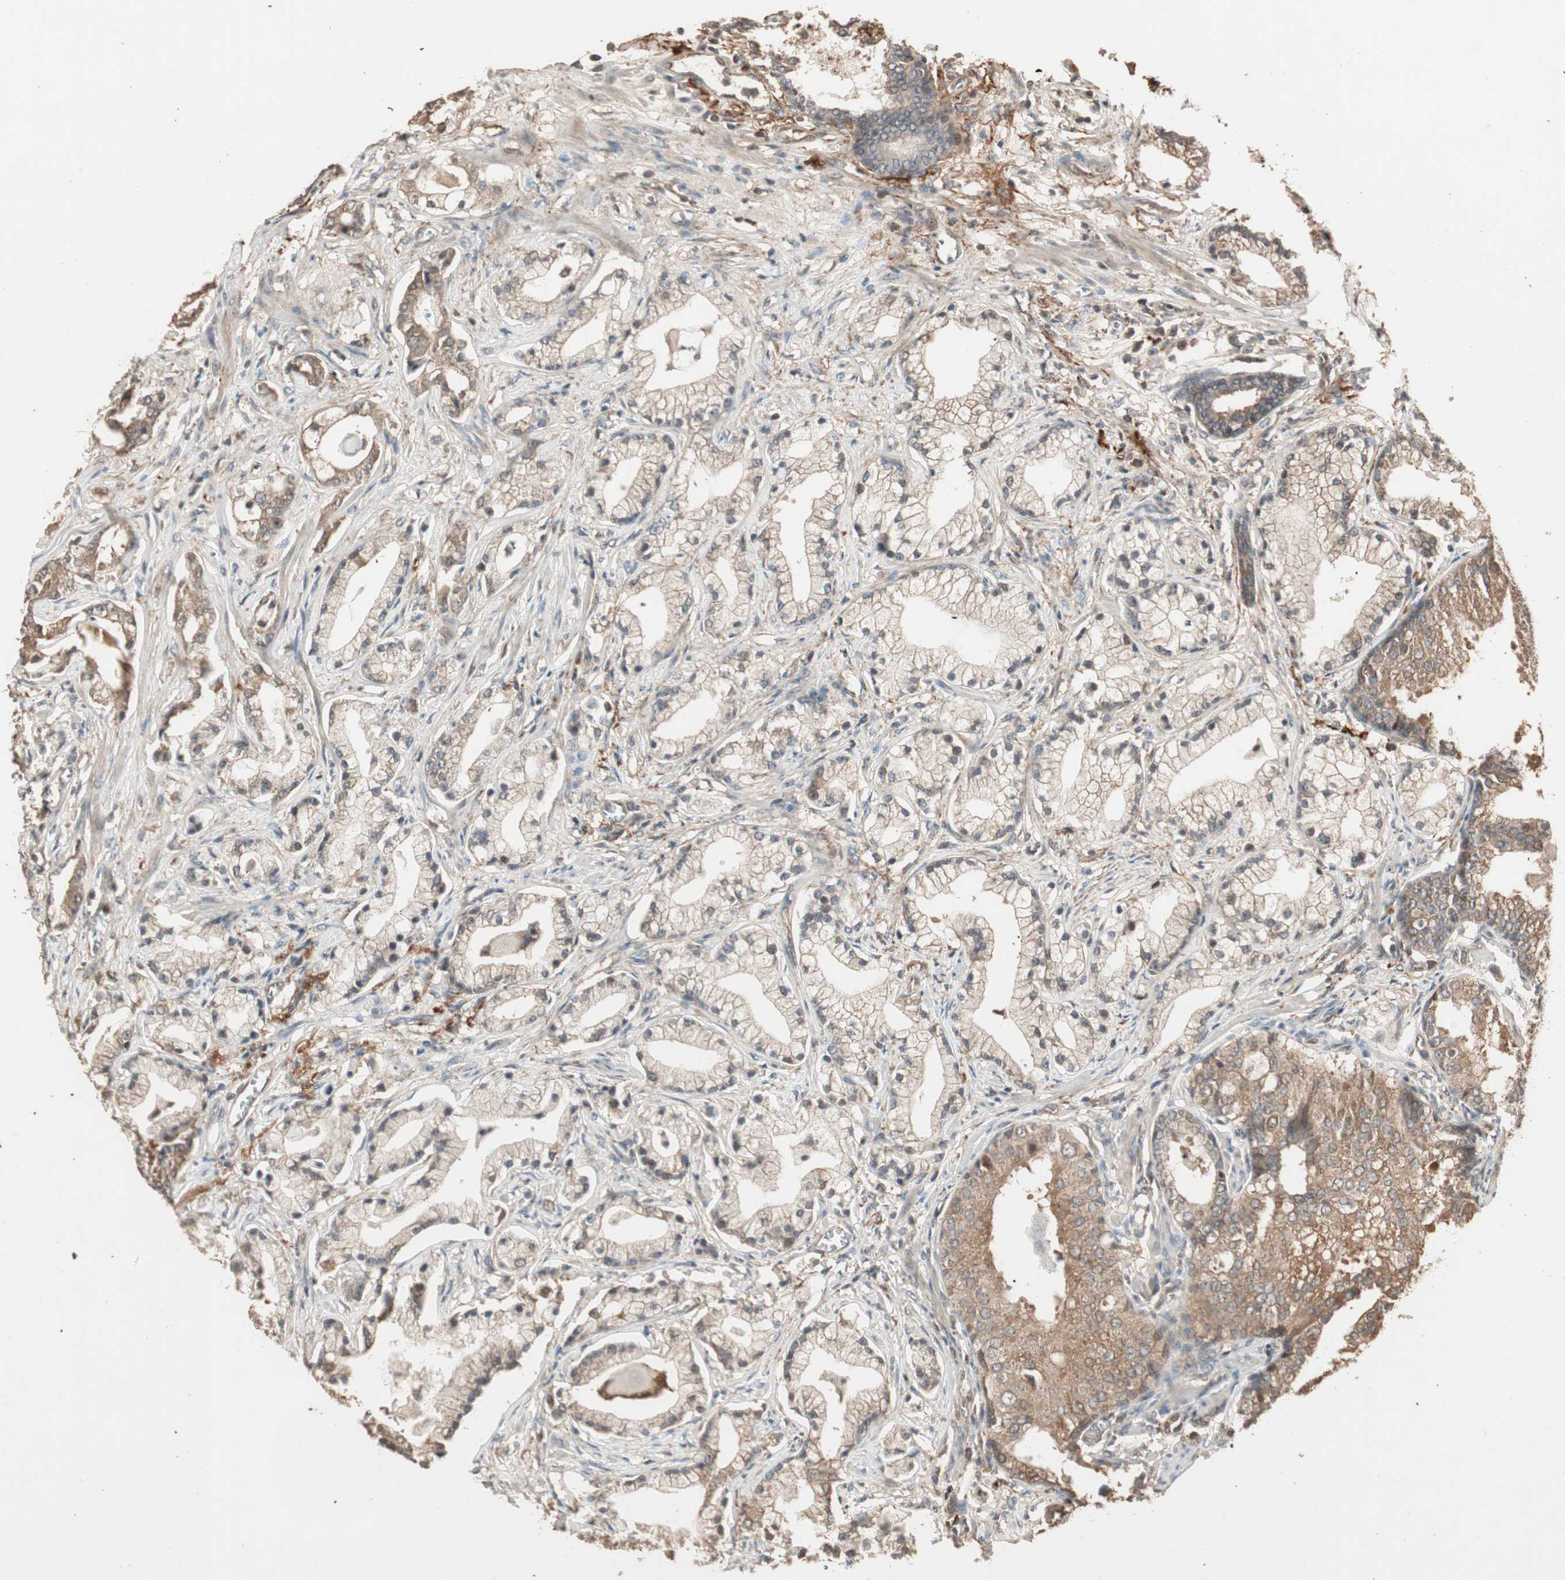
{"staining": {"intensity": "moderate", "quantity": ">75%", "location": "cytoplasmic/membranous"}, "tissue": "prostate cancer", "cell_type": "Tumor cells", "image_type": "cancer", "snomed": [{"axis": "morphology", "description": "Adenocarcinoma, Low grade"}, {"axis": "topography", "description": "Prostate"}], "caption": "The histopathology image displays a brown stain indicating the presence of a protein in the cytoplasmic/membranous of tumor cells in prostate cancer (adenocarcinoma (low-grade)).", "gene": "USP20", "patient": {"sex": "male", "age": 59}}